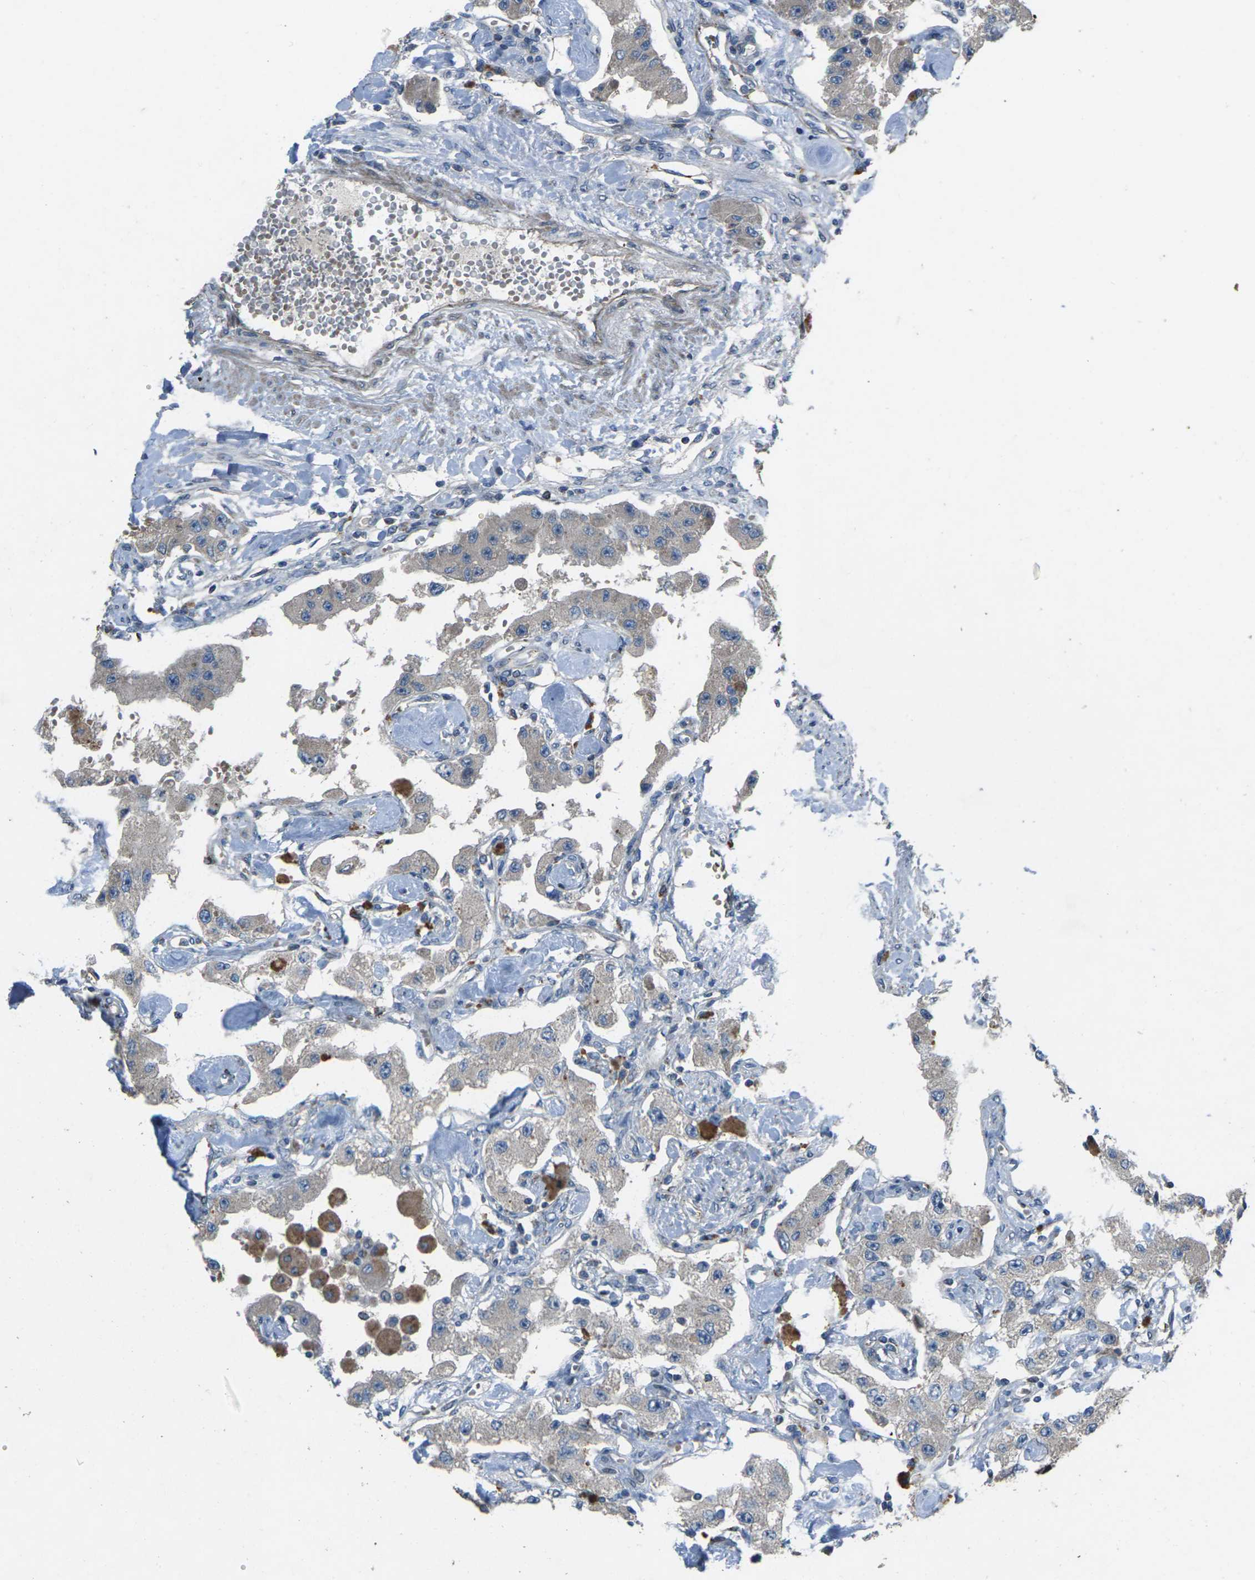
{"staining": {"intensity": "negative", "quantity": "none", "location": "none"}, "tissue": "carcinoid", "cell_type": "Tumor cells", "image_type": "cancer", "snomed": [{"axis": "morphology", "description": "Carcinoid, malignant, NOS"}, {"axis": "topography", "description": "Pancreas"}], "caption": "A photomicrograph of human malignant carcinoid is negative for staining in tumor cells.", "gene": "EDNRA", "patient": {"sex": "male", "age": 41}}